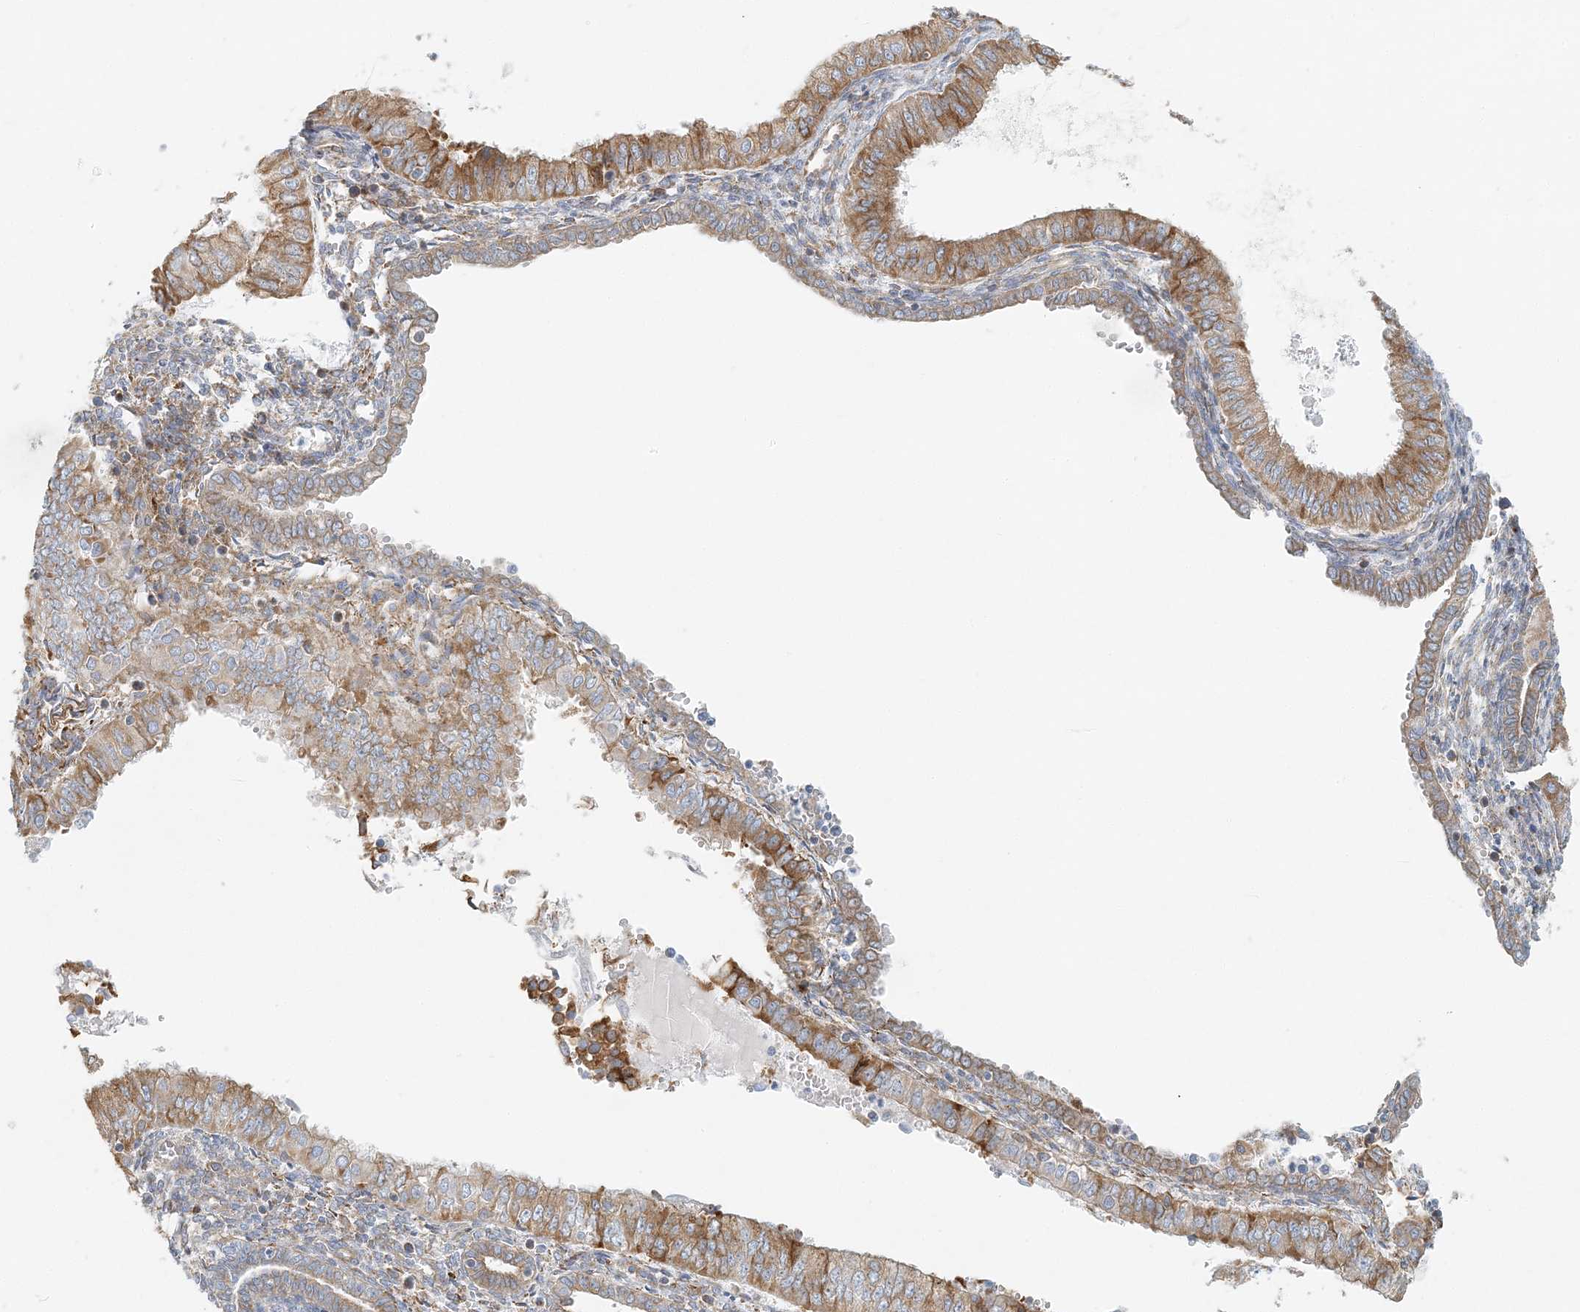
{"staining": {"intensity": "moderate", "quantity": ">75%", "location": "cytoplasmic/membranous"}, "tissue": "endometrial cancer", "cell_type": "Tumor cells", "image_type": "cancer", "snomed": [{"axis": "morphology", "description": "Normal tissue, NOS"}, {"axis": "morphology", "description": "Adenocarcinoma, NOS"}, {"axis": "topography", "description": "Endometrium"}], "caption": "The immunohistochemical stain shows moderate cytoplasmic/membranous positivity in tumor cells of endometrial cancer tissue. The staining was performed using DAB (3,3'-diaminobenzidine) to visualize the protein expression in brown, while the nuclei were stained in blue with hematoxylin (Magnification: 20x).", "gene": "STK11IP", "patient": {"sex": "female", "age": 53}}